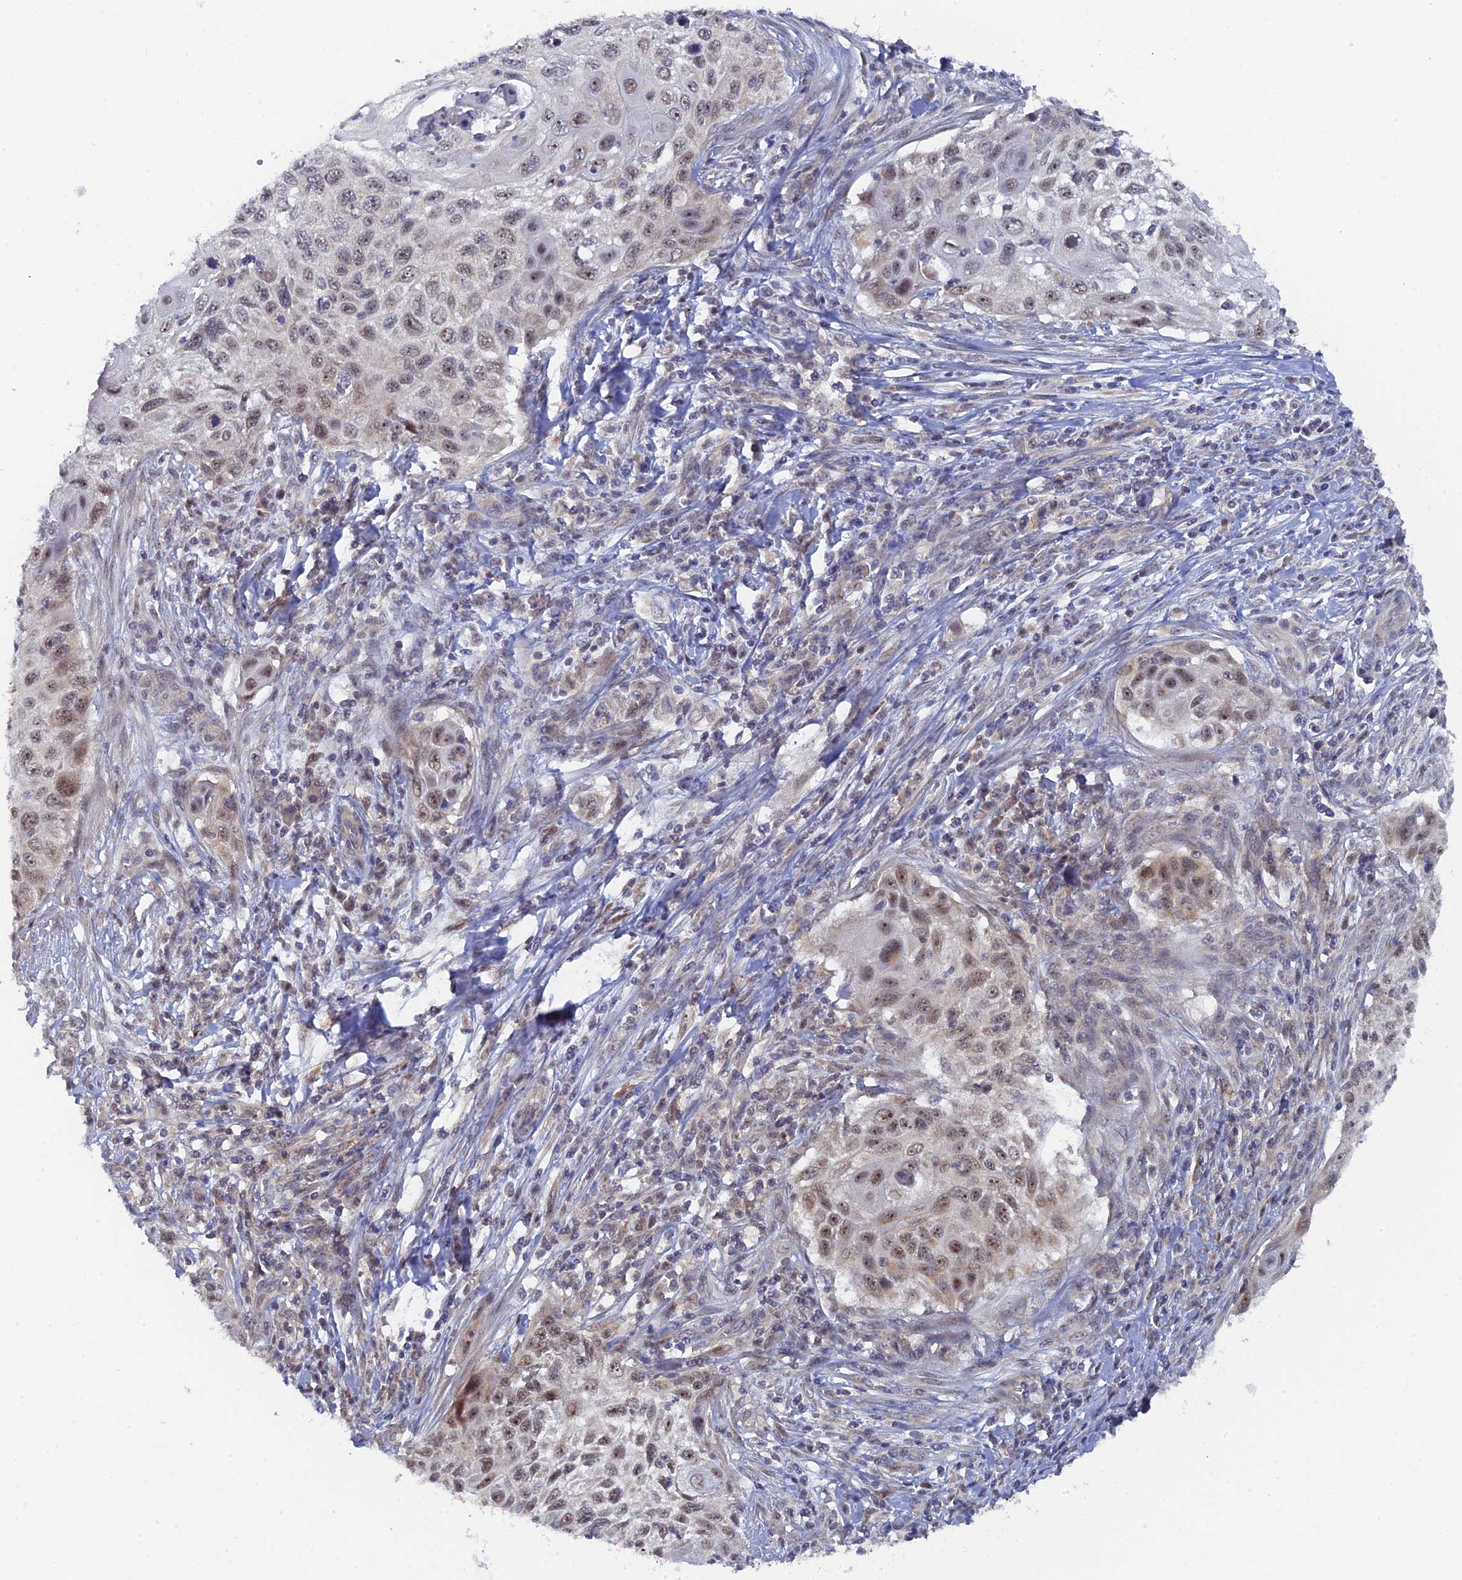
{"staining": {"intensity": "weak", "quantity": "25%-75%", "location": "cytoplasmic/membranous,nuclear"}, "tissue": "cervical cancer", "cell_type": "Tumor cells", "image_type": "cancer", "snomed": [{"axis": "morphology", "description": "Squamous cell carcinoma, NOS"}, {"axis": "topography", "description": "Cervix"}], "caption": "The image exhibits immunohistochemical staining of cervical cancer. There is weak cytoplasmic/membranous and nuclear expression is present in about 25%-75% of tumor cells.", "gene": "MIGA2", "patient": {"sex": "female", "age": 70}}